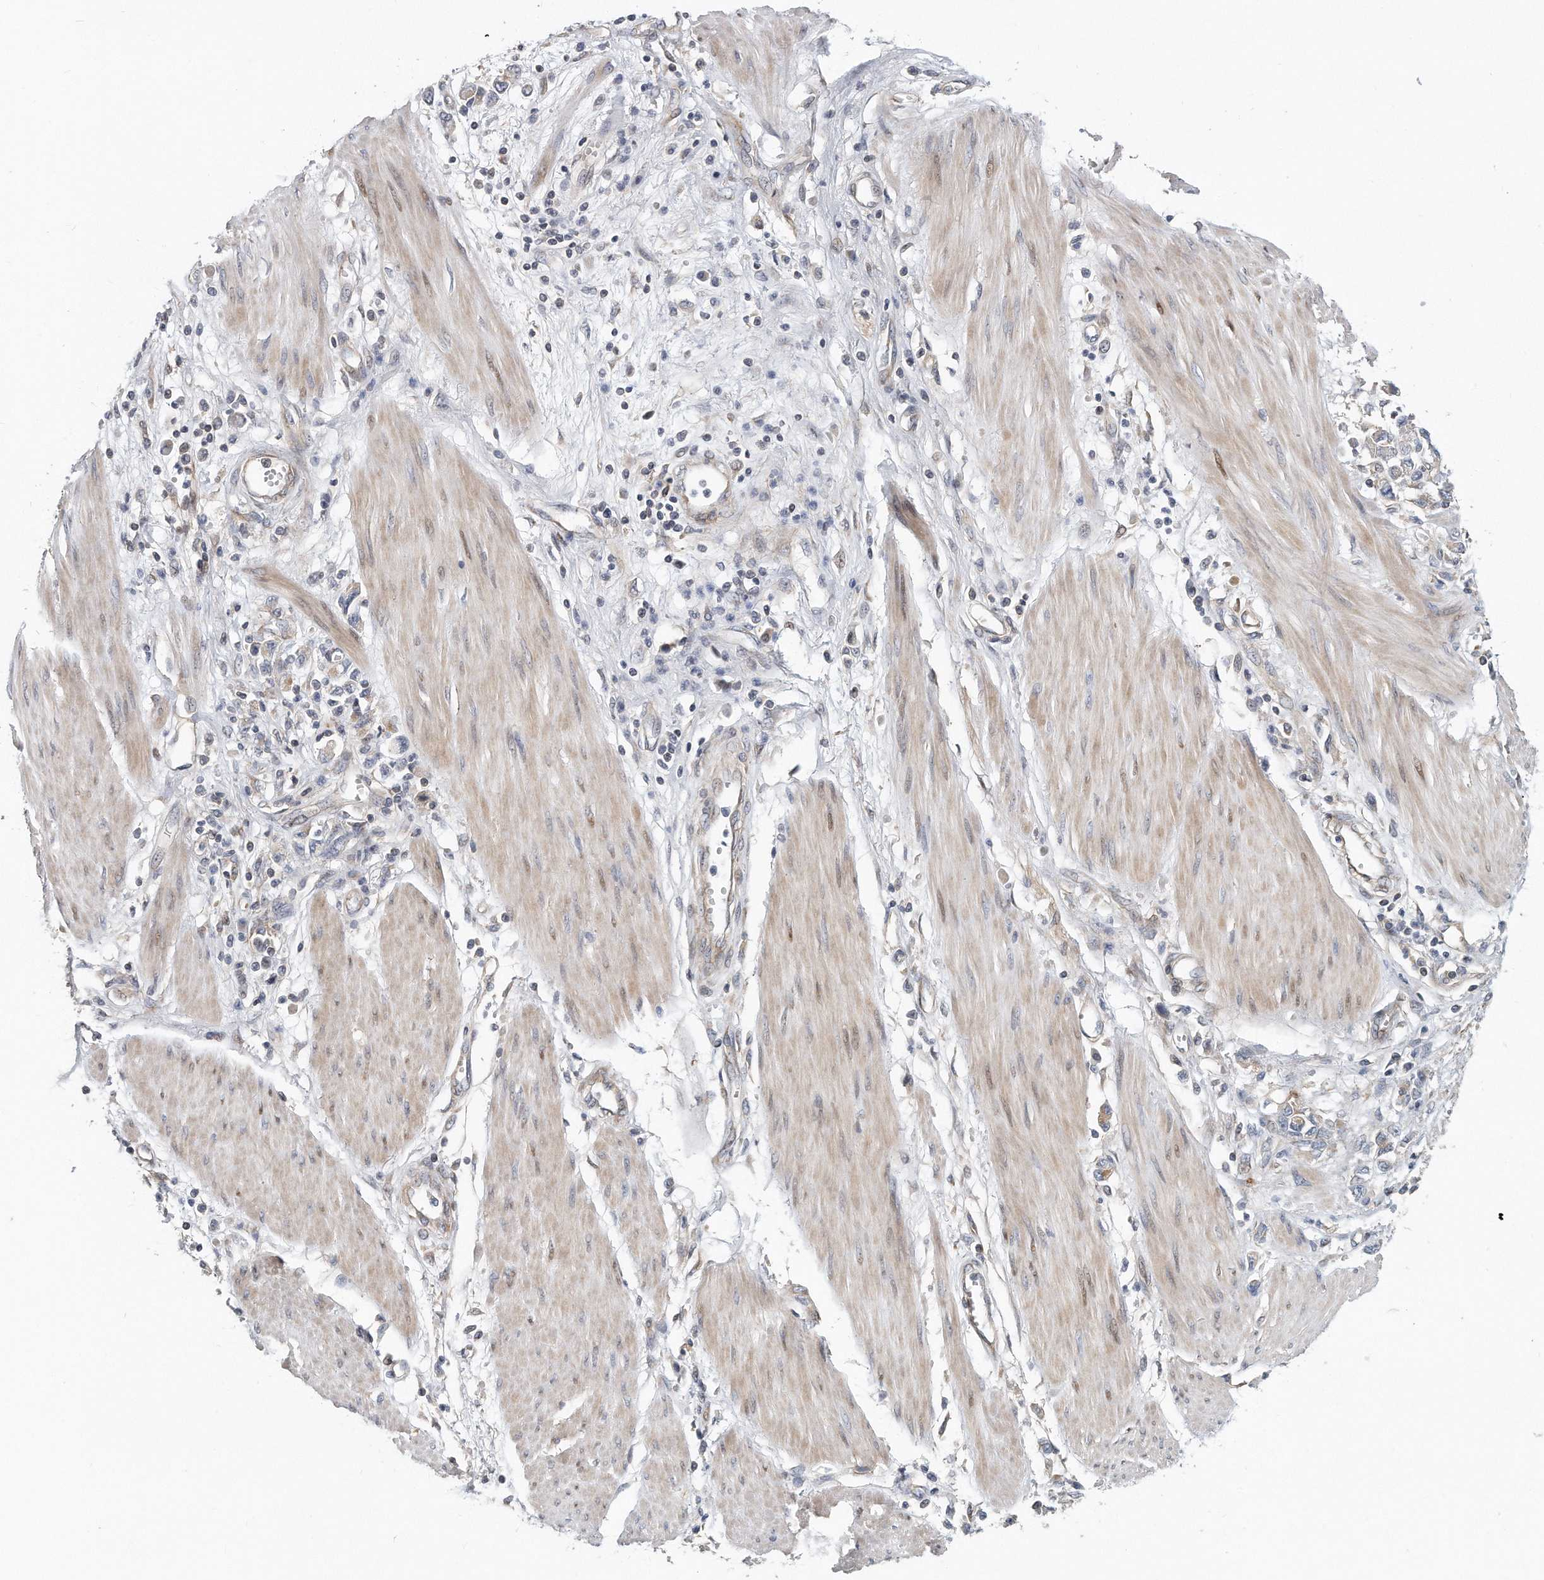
{"staining": {"intensity": "negative", "quantity": "none", "location": "none"}, "tissue": "stomach cancer", "cell_type": "Tumor cells", "image_type": "cancer", "snomed": [{"axis": "morphology", "description": "Adenocarcinoma, NOS"}, {"axis": "topography", "description": "Stomach"}], "caption": "Tumor cells are negative for brown protein staining in stomach cancer (adenocarcinoma).", "gene": "PCDH8", "patient": {"sex": "female", "age": 76}}